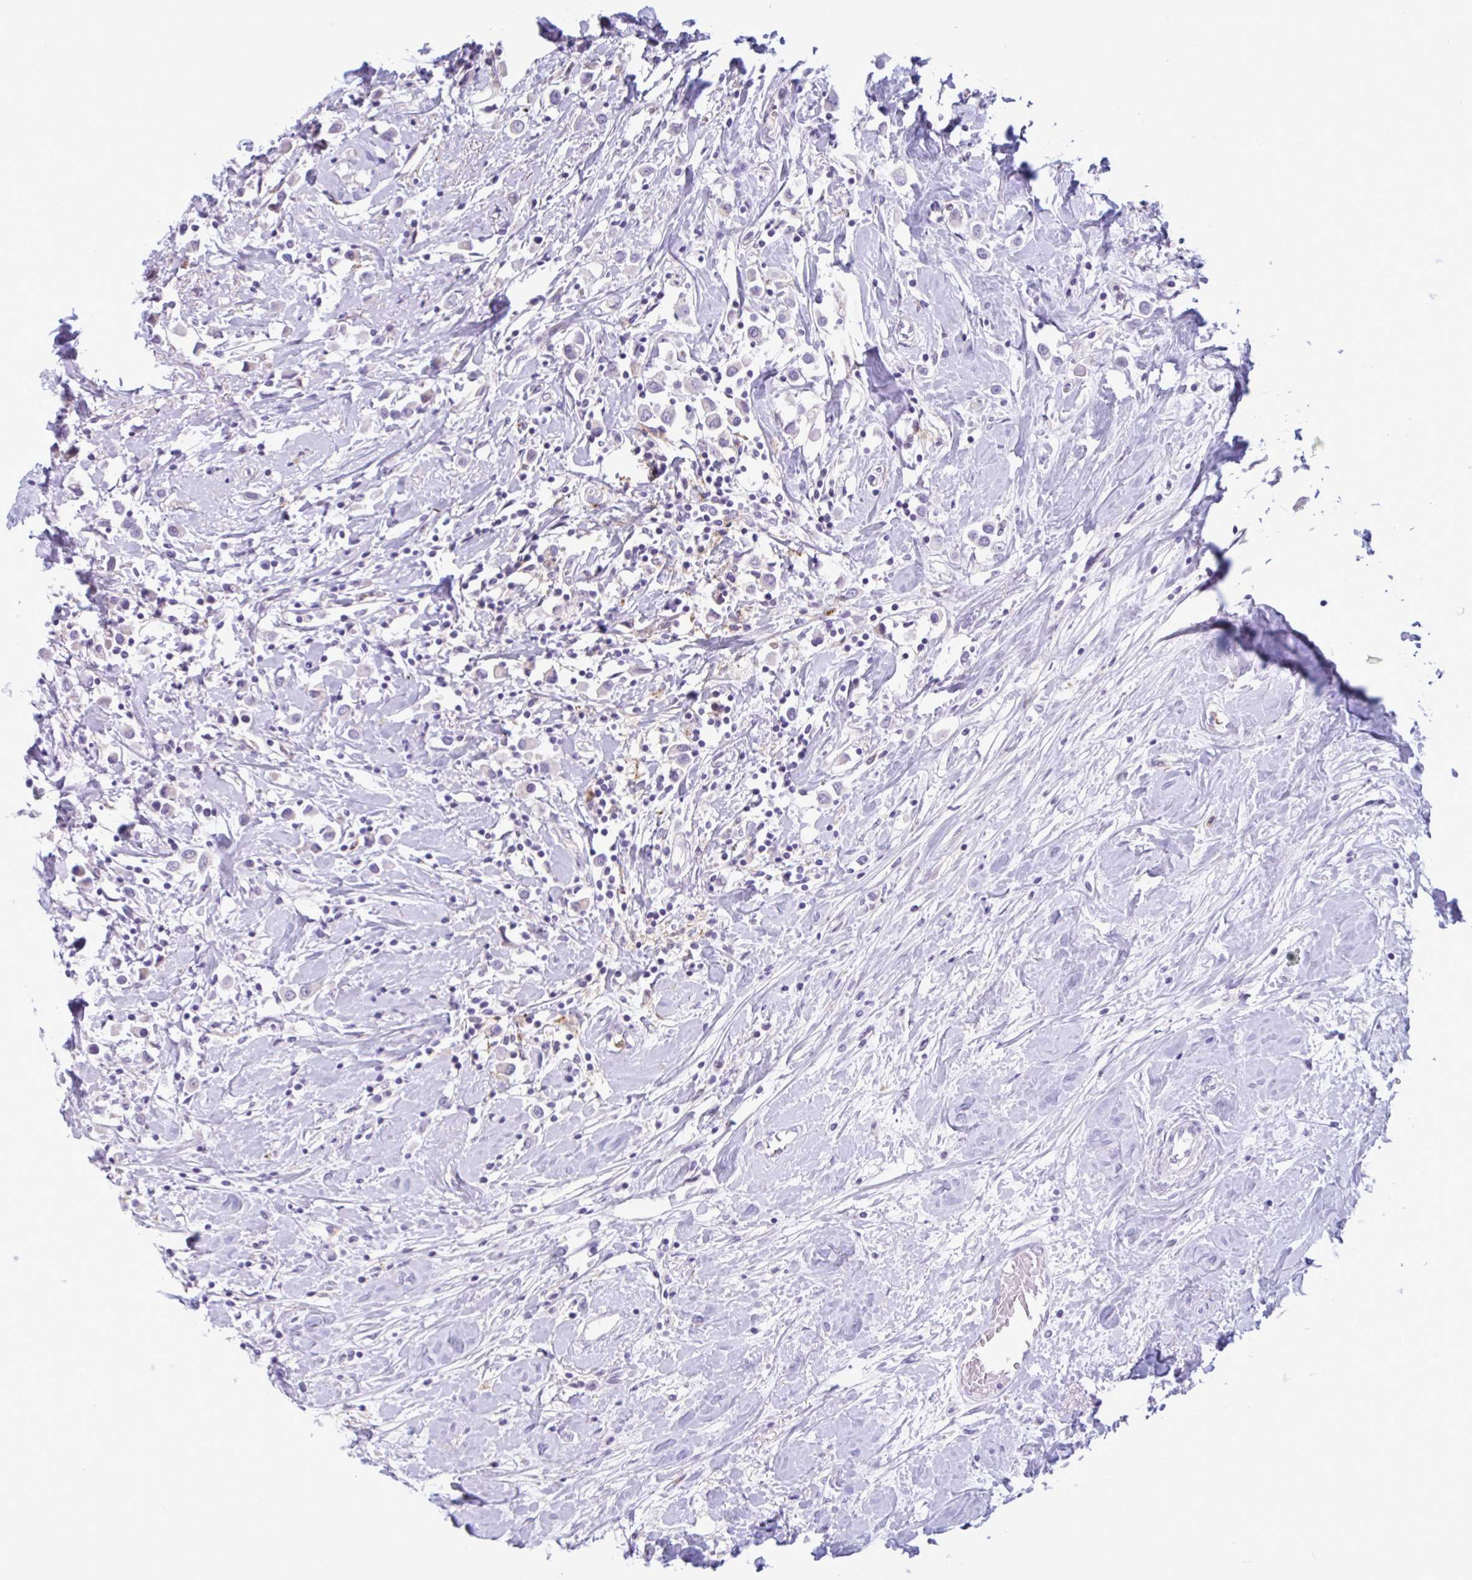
{"staining": {"intensity": "negative", "quantity": "none", "location": "none"}, "tissue": "breast cancer", "cell_type": "Tumor cells", "image_type": "cancer", "snomed": [{"axis": "morphology", "description": "Duct carcinoma"}, {"axis": "topography", "description": "Breast"}], "caption": "Tumor cells are negative for brown protein staining in breast cancer (invasive ductal carcinoma).", "gene": "CEP120", "patient": {"sex": "female", "age": 61}}